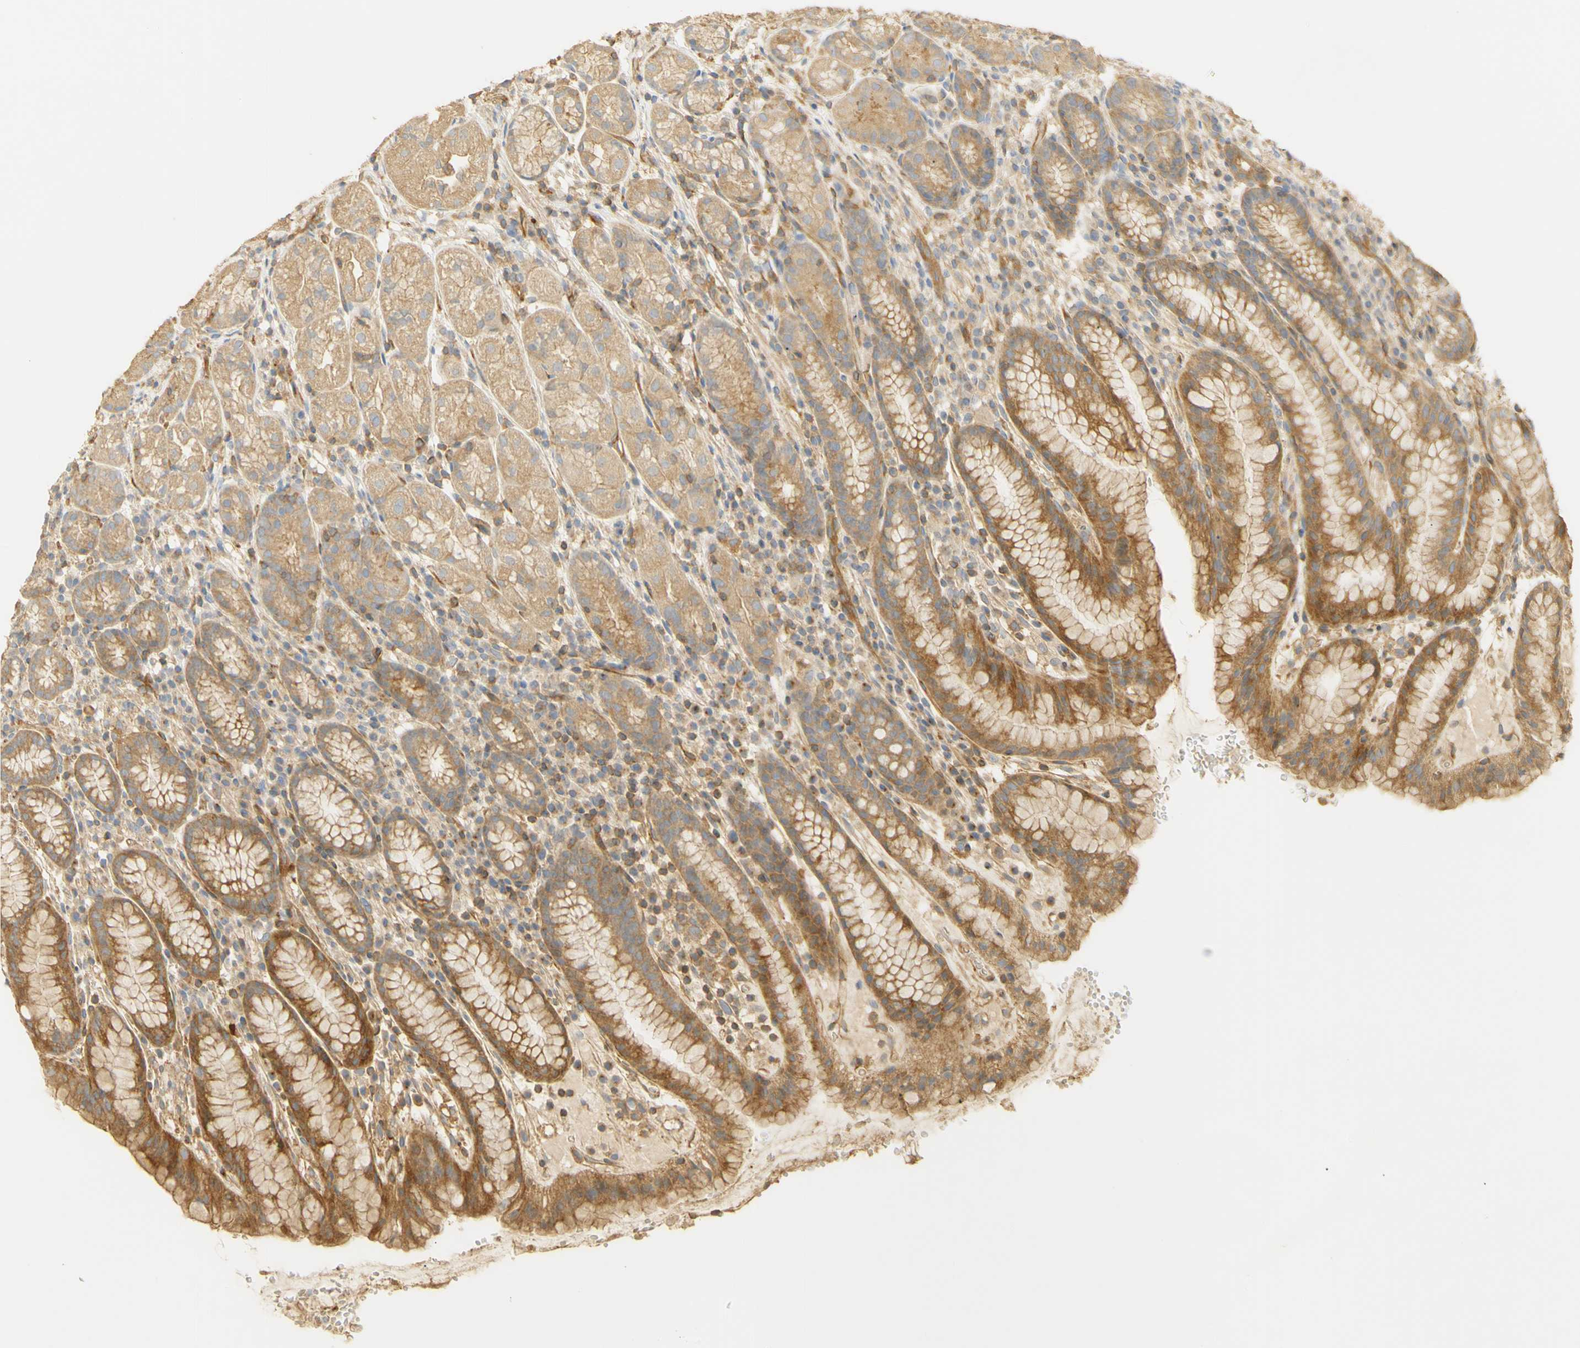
{"staining": {"intensity": "moderate", "quantity": ">75%", "location": "cytoplasmic/membranous"}, "tissue": "stomach", "cell_type": "Glandular cells", "image_type": "normal", "snomed": [{"axis": "morphology", "description": "Normal tissue, NOS"}, {"axis": "topography", "description": "Stomach, lower"}], "caption": "This photomicrograph demonstrates immunohistochemistry (IHC) staining of normal stomach, with medium moderate cytoplasmic/membranous positivity in approximately >75% of glandular cells.", "gene": "KCNE4", "patient": {"sex": "male", "age": 52}}